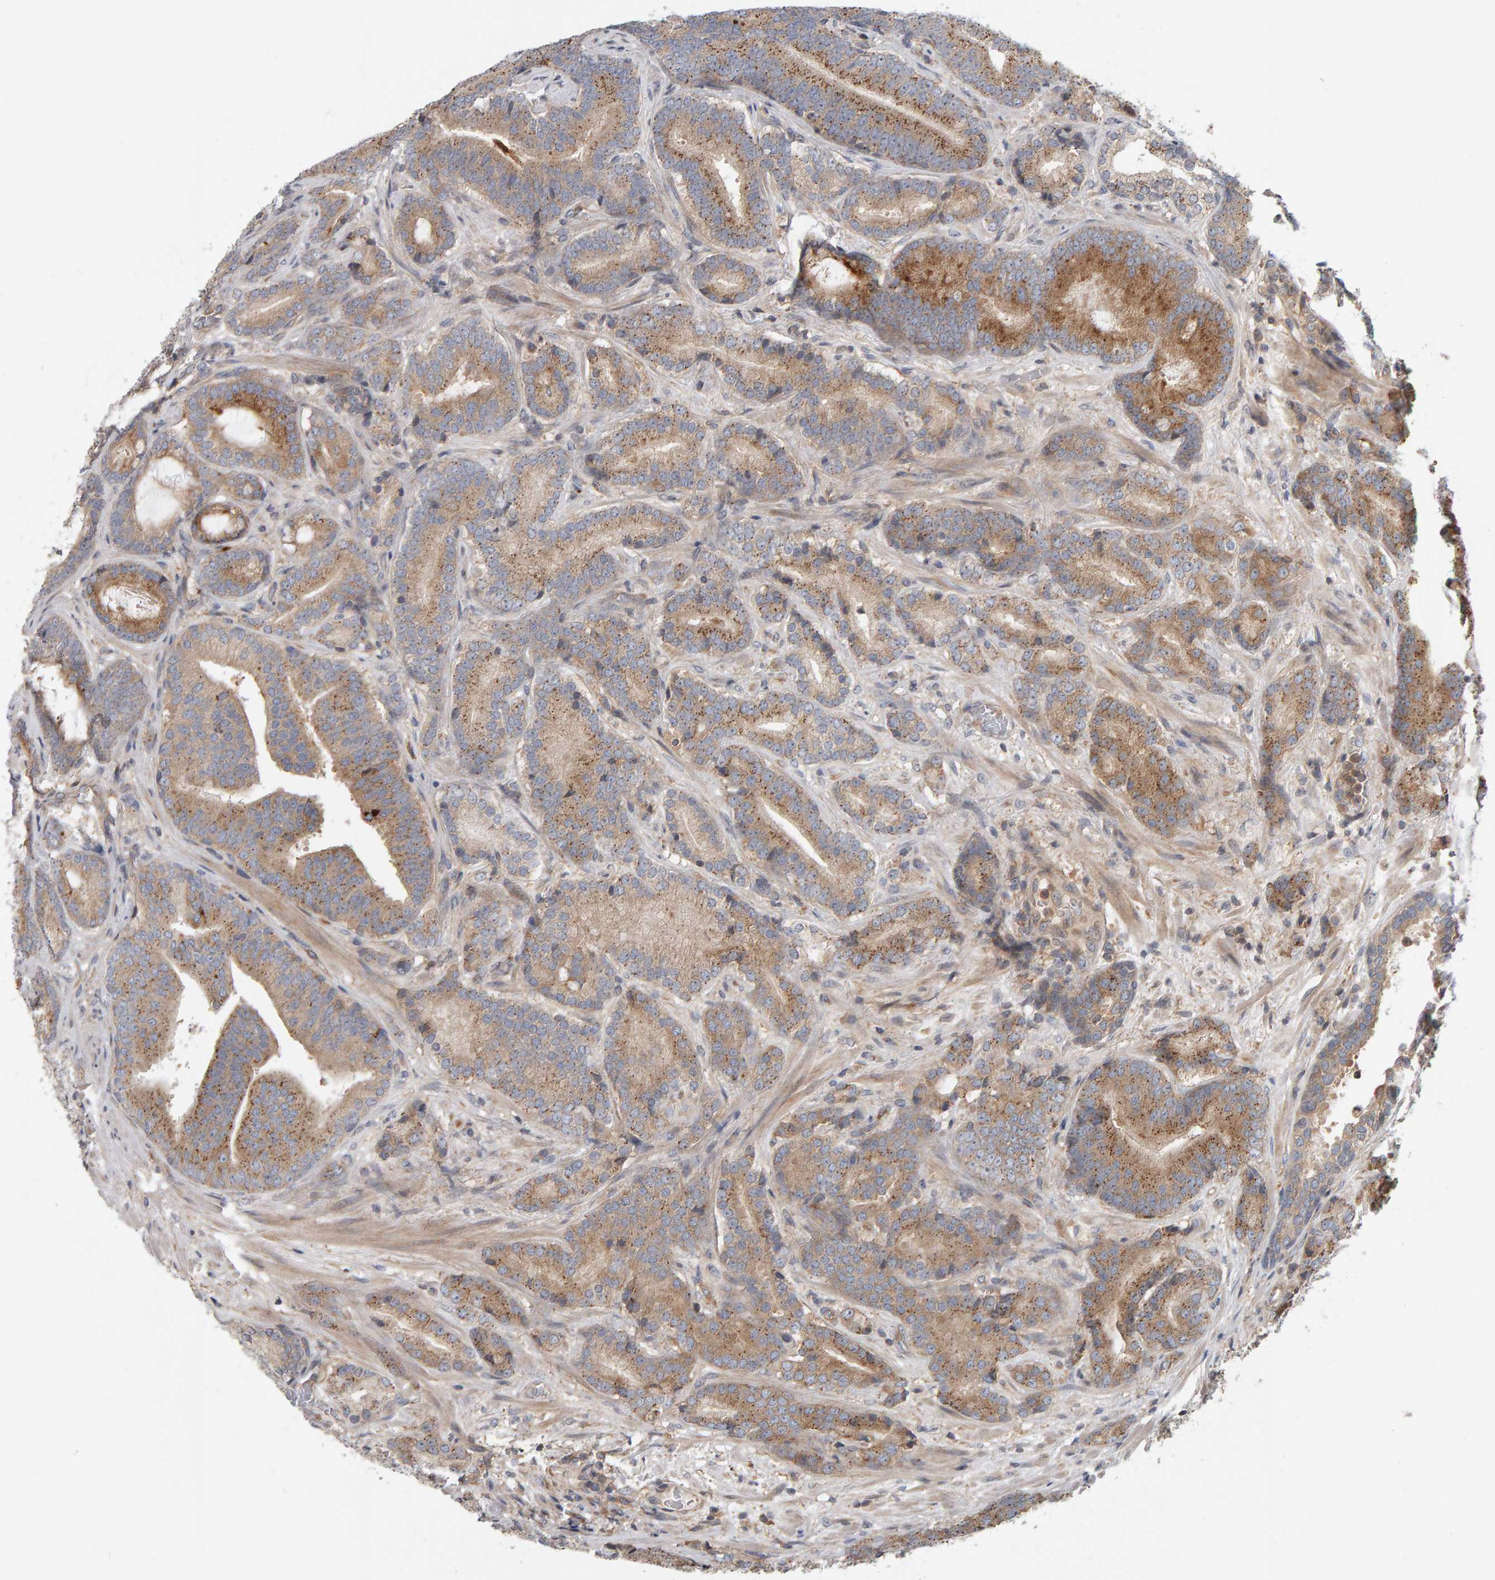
{"staining": {"intensity": "moderate", "quantity": ">75%", "location": "cytoplasmic/membranous"}, "tissue": "prostate cancer", "cell_type": "Tumor cells", "image_type": "cancer", "snomed": [{"axis": "morphology", "description": "Adenocarcinoma, High grade"}, {"axis": "topography", "description": "Prostate"}], "caption": "About >75% of tumor cells in human prostate cancer (adenocarcinoma (high-grade)) show moderate cytoplasmic/membranous protein positivity as visualized by brown immunohistochemical staining.", "gene": "C9orf72", "patient": {"sex": "male", "age": 55}}